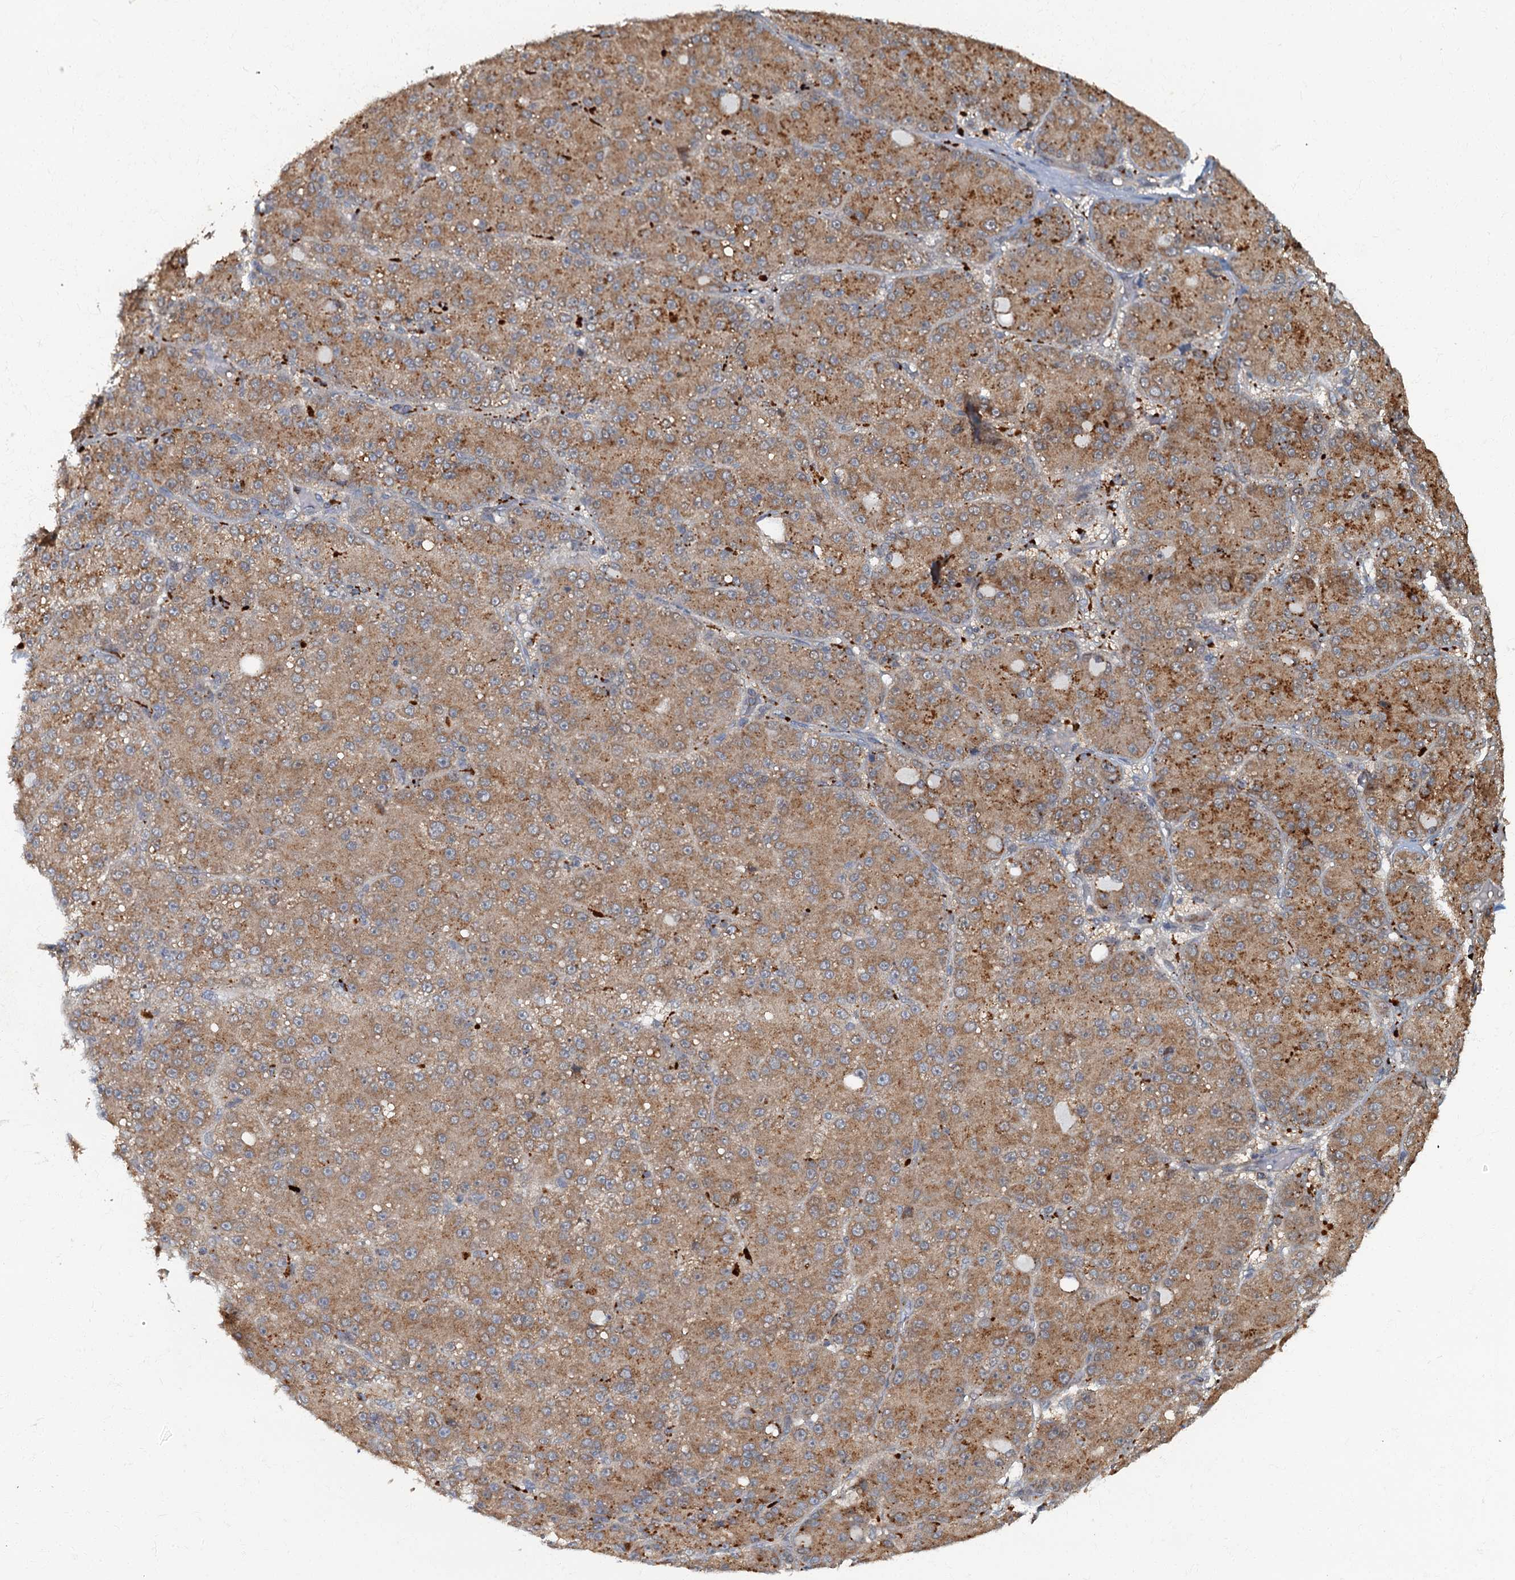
{"staining": {"intensity": "moderate", "quantity": ">75%", "location": "cytoplasmic/membranous"}, "tissue": "liver cancer", "cell_type": "Tumor cells", "image_type": "cancer", "snomed": [{"axis": "morphology", "description": "Carcinoma, Hepatocellular, NOS"}, {"axis": "topography", "description": "Liver"}], "caption": "This image shows immunohistochemistry (IHC) staining of liver hepatocellular carcinoma, with medium moderate cytoplasmic/membranous positivity in approximately >75% of tumor cells.", "gene": "WDCP", "patient": {"sex": "male", "age": 67}}